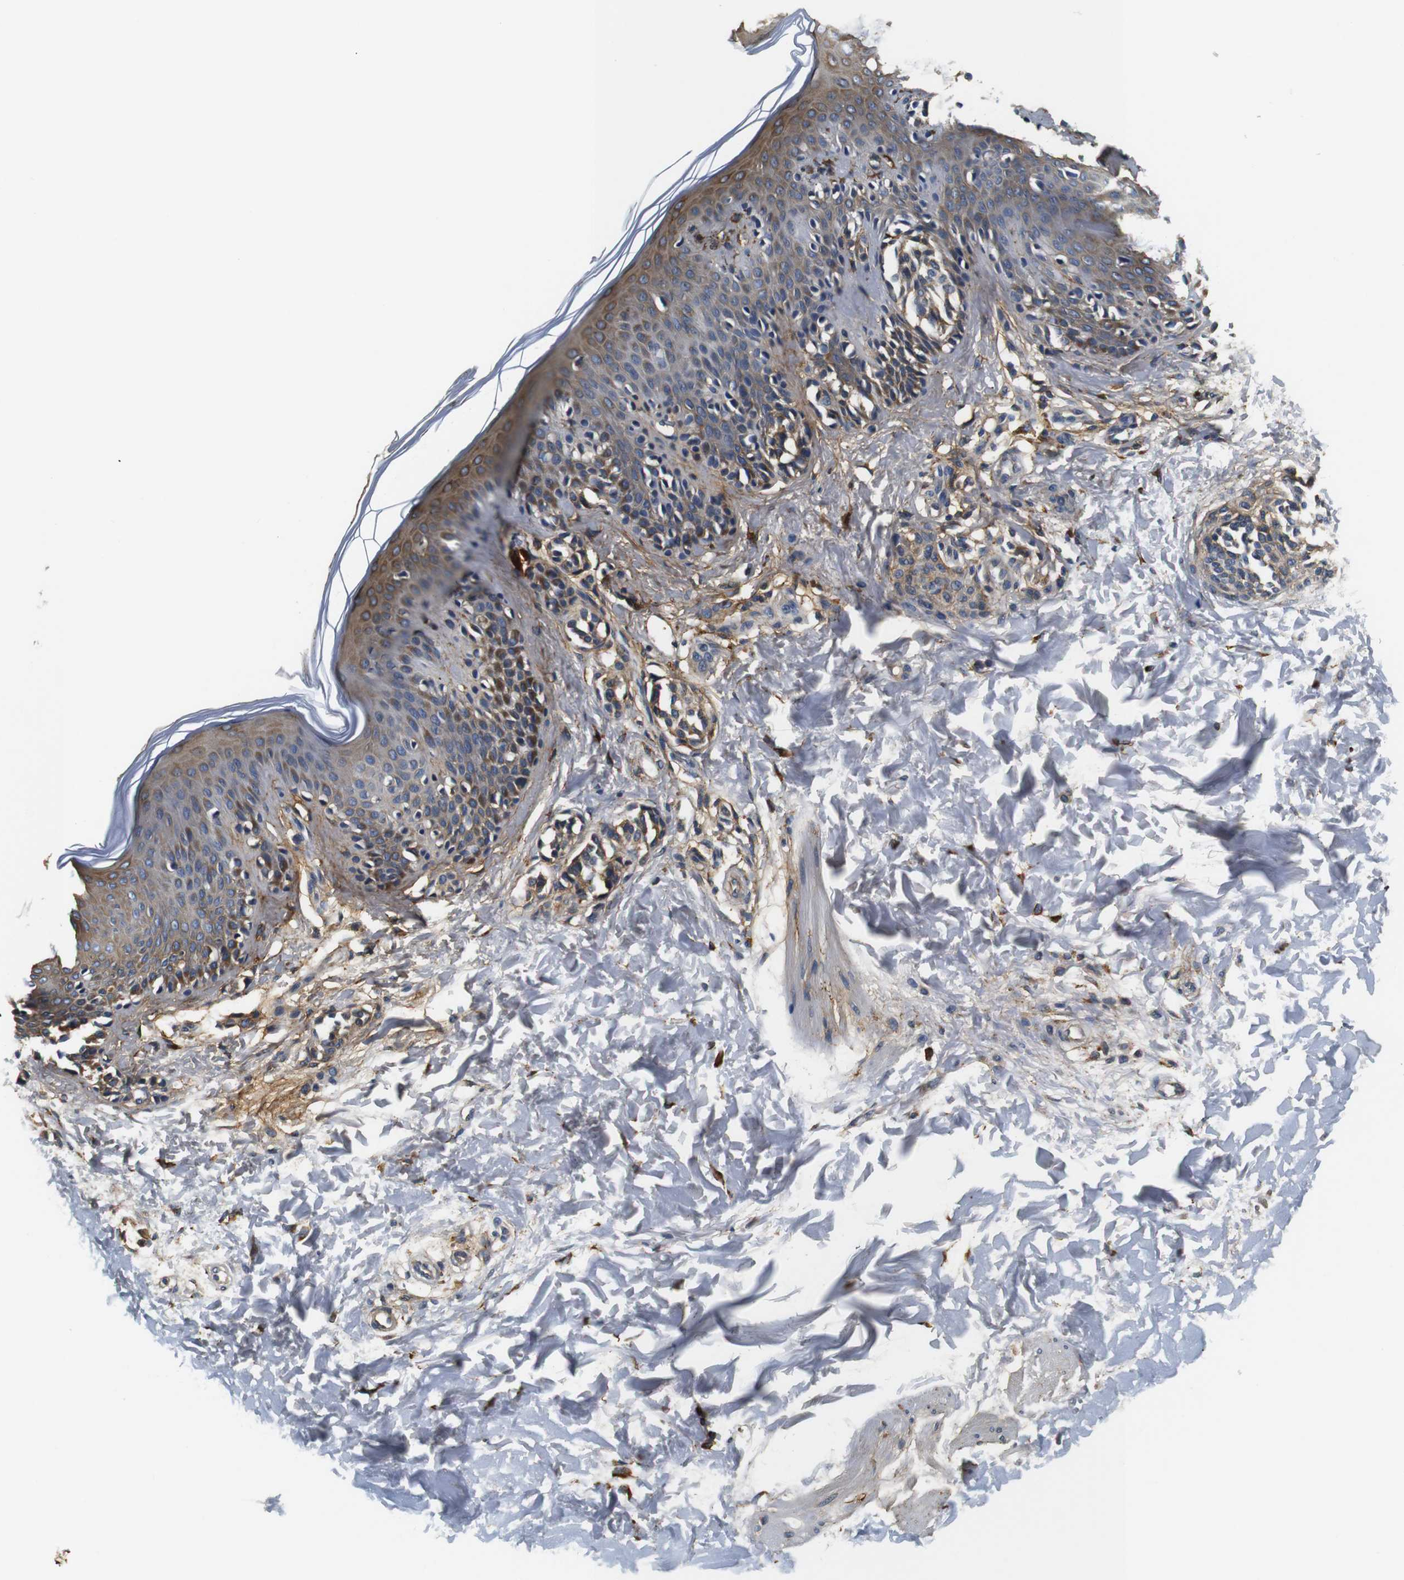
{"staining": {"intensity": "strong", "quantity": ">75%", "location": "cytoplasmic/membranous"}, "tissue": "skin", "cell_type": "Fibroblasts", "image_type": "normal", "snomed": [{"axis": "morphology", "description": "Normal tissue, NOS"}, {"axis": "topography", "description": "Skin"}], "caption": "Unremarkable skin reveals strong cytoplasmic/membranous staining in approximately >75% of fibroblasts, visualized by immunohistochemistry.", "gene": "COL1A1", "patient": {"sex": "male", "age": 16}}